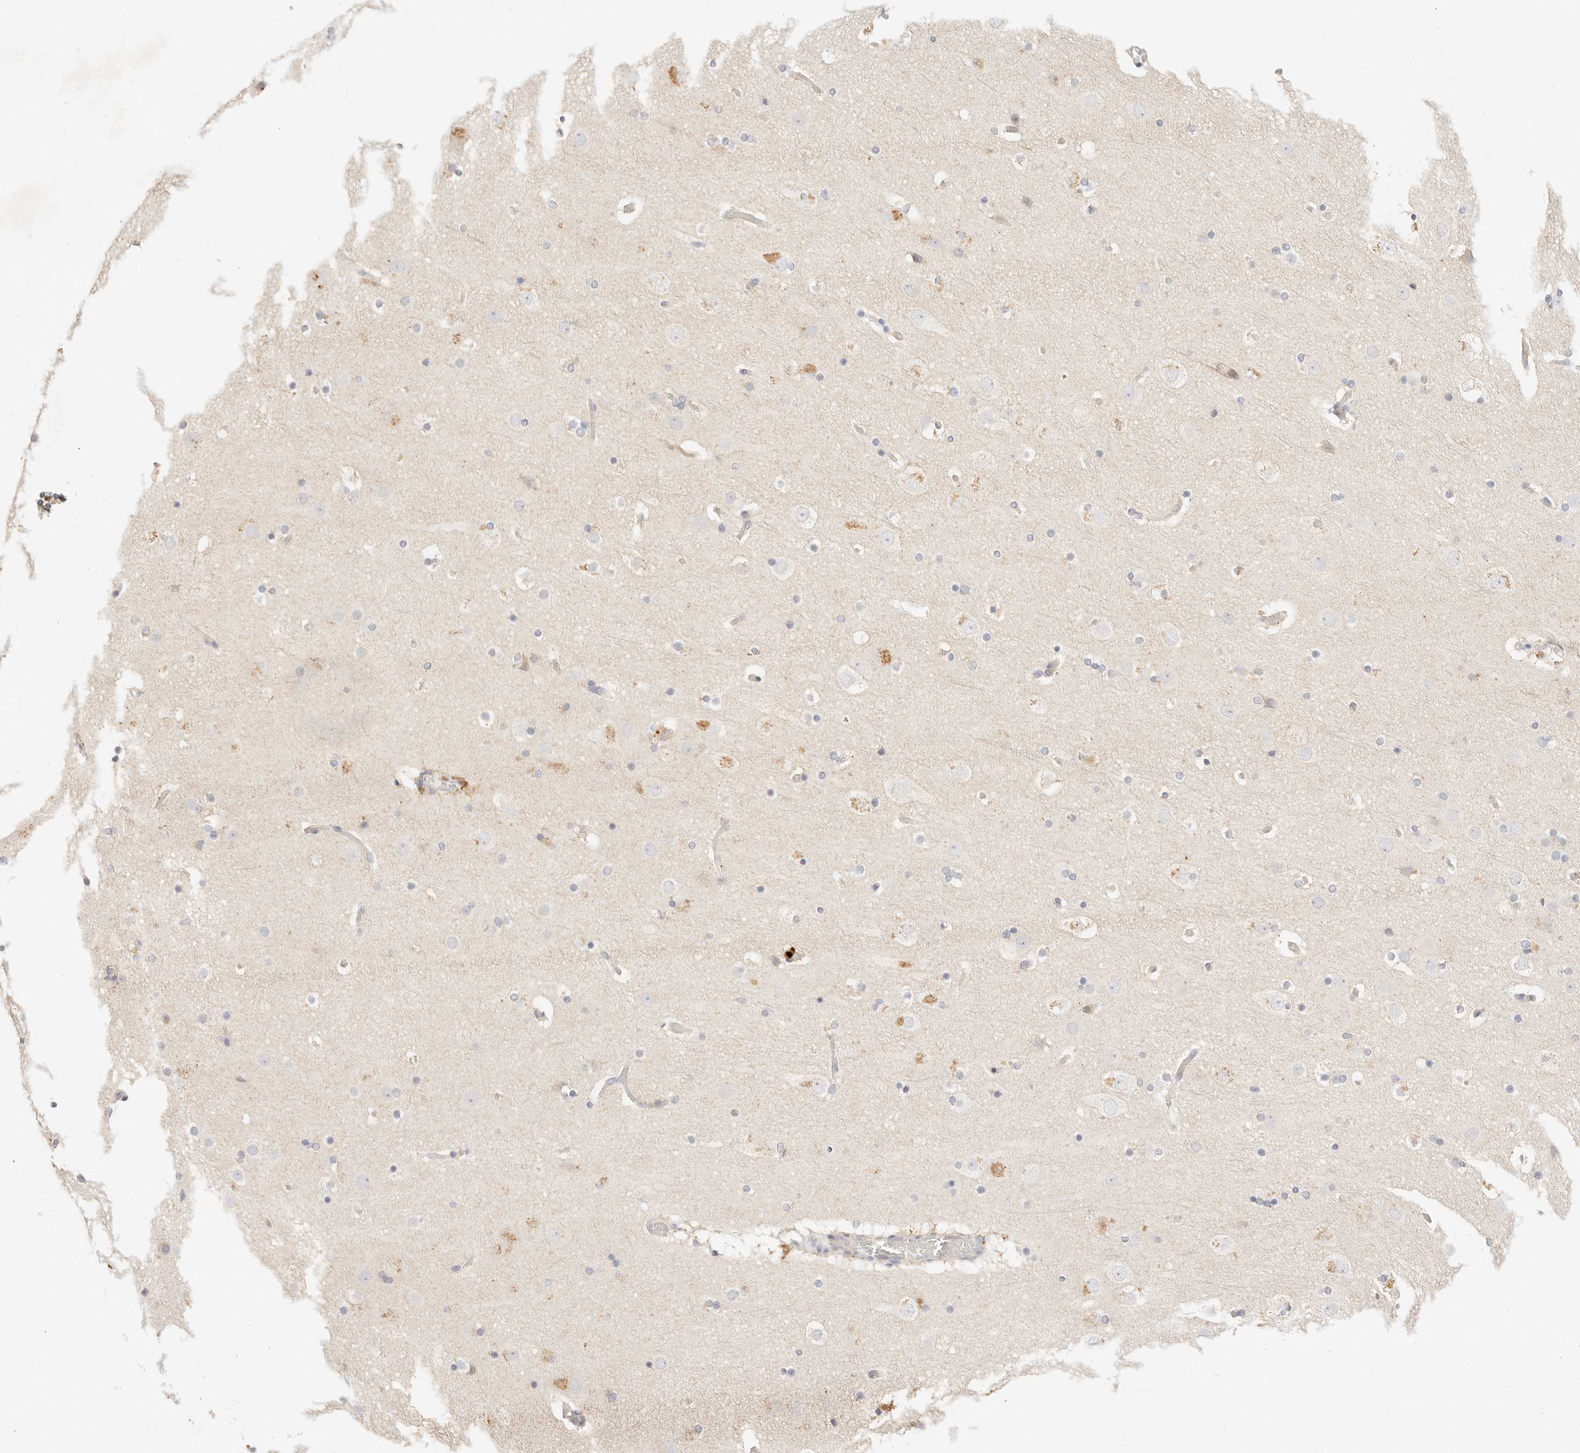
{"staining": {"intensity": "negative", "quantity": "none", "location": "none"}, "tissue": "cerebral cortex", "cell_type": "Endothelial cells", "image_type": "normal", "snomed": [{"axis": "morphology", "description": "Normal tissue, NOS"}, {"axis": "topography", "description": "Cerebral cortex"}], "caption": "High magnification brightfield microscopy of benign cerebral cortex stained with DAB (3,3'-diaminobenzidine) (brown) and counterstained with hematoxylin (blue): endothelial cells show no significant positivity. Nuclei are stained in blue.", "gene": "ACOX1", "patient": {"sex": "male", "age": 57}}